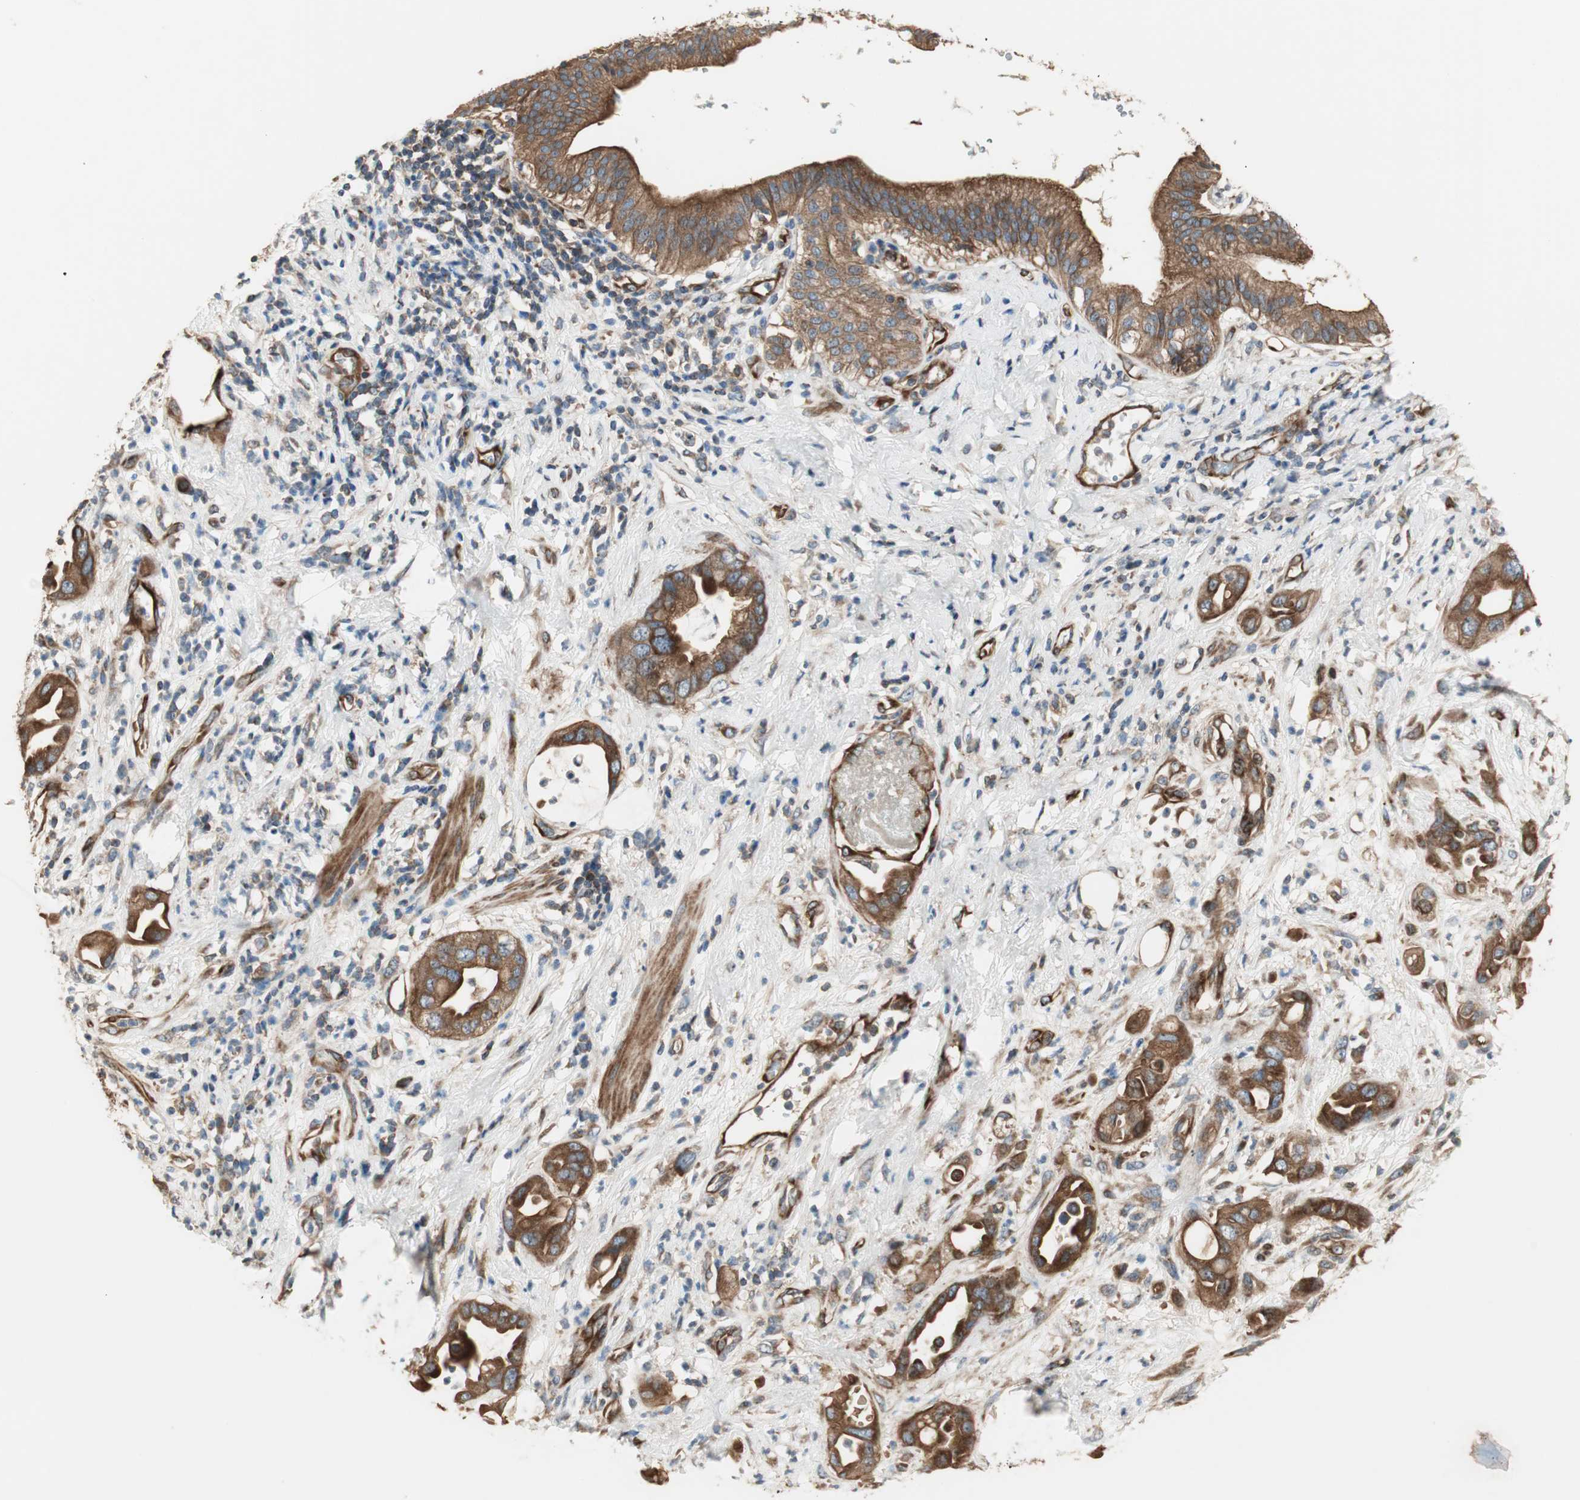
{"staining": {"intensity": "strong", "quantity": ">75%", "location": "cytoplasmic/membranous"}, "tissue": "pancreatic cancer", "cell_type": "Tumor cells", "image_type": "cancer", "snomed": [{"axis": "morphology", "description": "Adenocarcinoma, NOS"}, {"axis": "morphology", "description": "Adenocarcinoma, metastatic, NOS"}, {"axis": "topography", "description": "Lymph node"}, {"axis": "topography", "description": "Pancreas"}, {"axis": "topography", "description": "Duodenum"}], "caption": "Human pancreatic cancer (adenocarcinoma) stained with a brown dye reveals strong cytoplasmic/membranous positive expression in approximately >75% of tumor cells.", "gene": "CTTNBP2NL", "patient": {"sex": "female", "age": 64}}